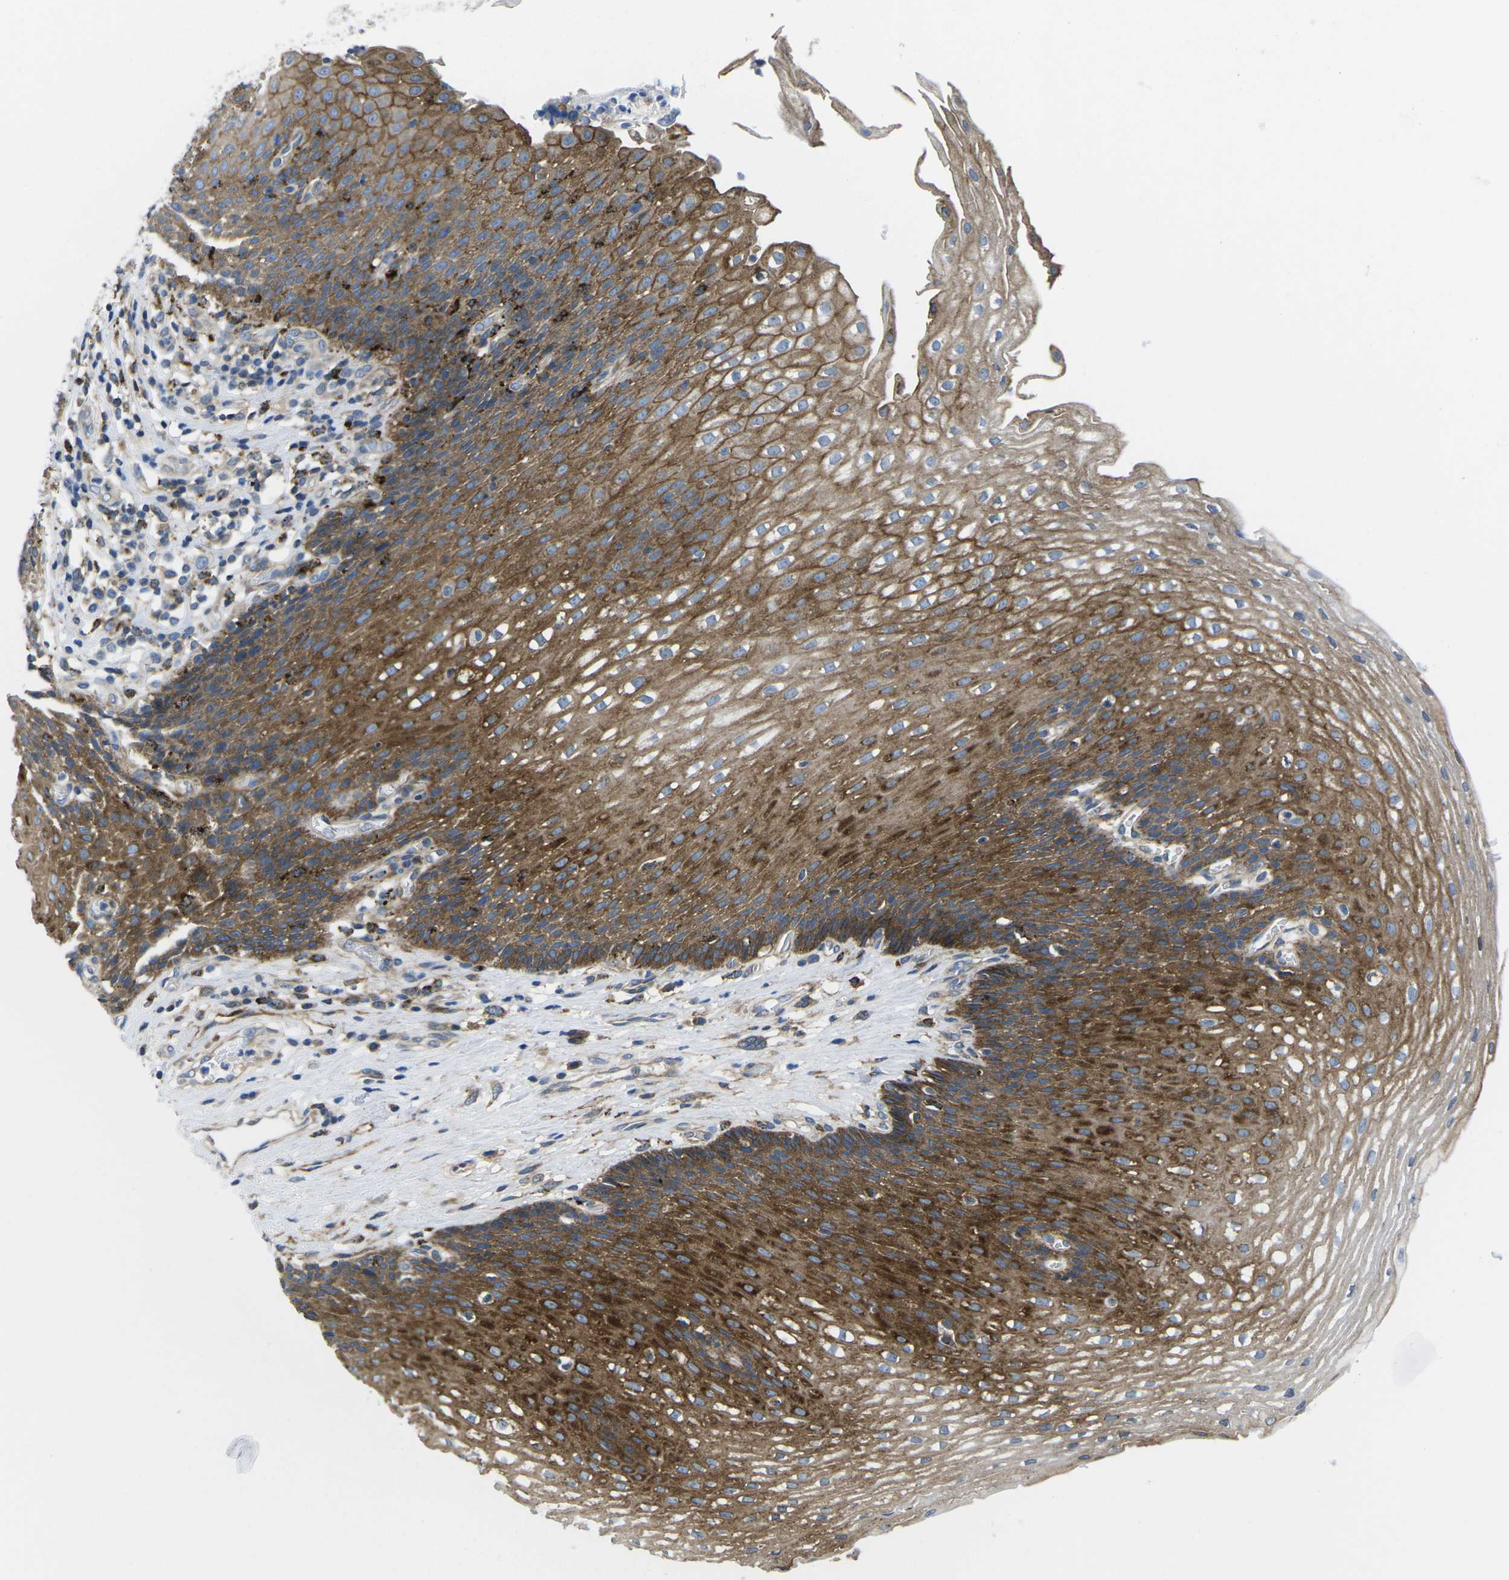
{"staining": {"intensity": "strong", "quantity": ">75%", "location": "cytoplasmic/membranous"}, "tissue": "esophagus", "cell_type": "Squamous epithelial cells", "image_type": "normal", "snomed": [{"axis": "morphology", "description": "Normal tissue, NOS"}, {"axis": "topography", "description": "Esophagus"}], "caption": "Esophagus stained for a protein exhibits strong cytoplasmic/membranous positivity in squamous epithelial cells. (IHC, brightfield microscopy, high magnification).", "gene": "DLG1", "patient": {"sex": "male", "age": 48}}